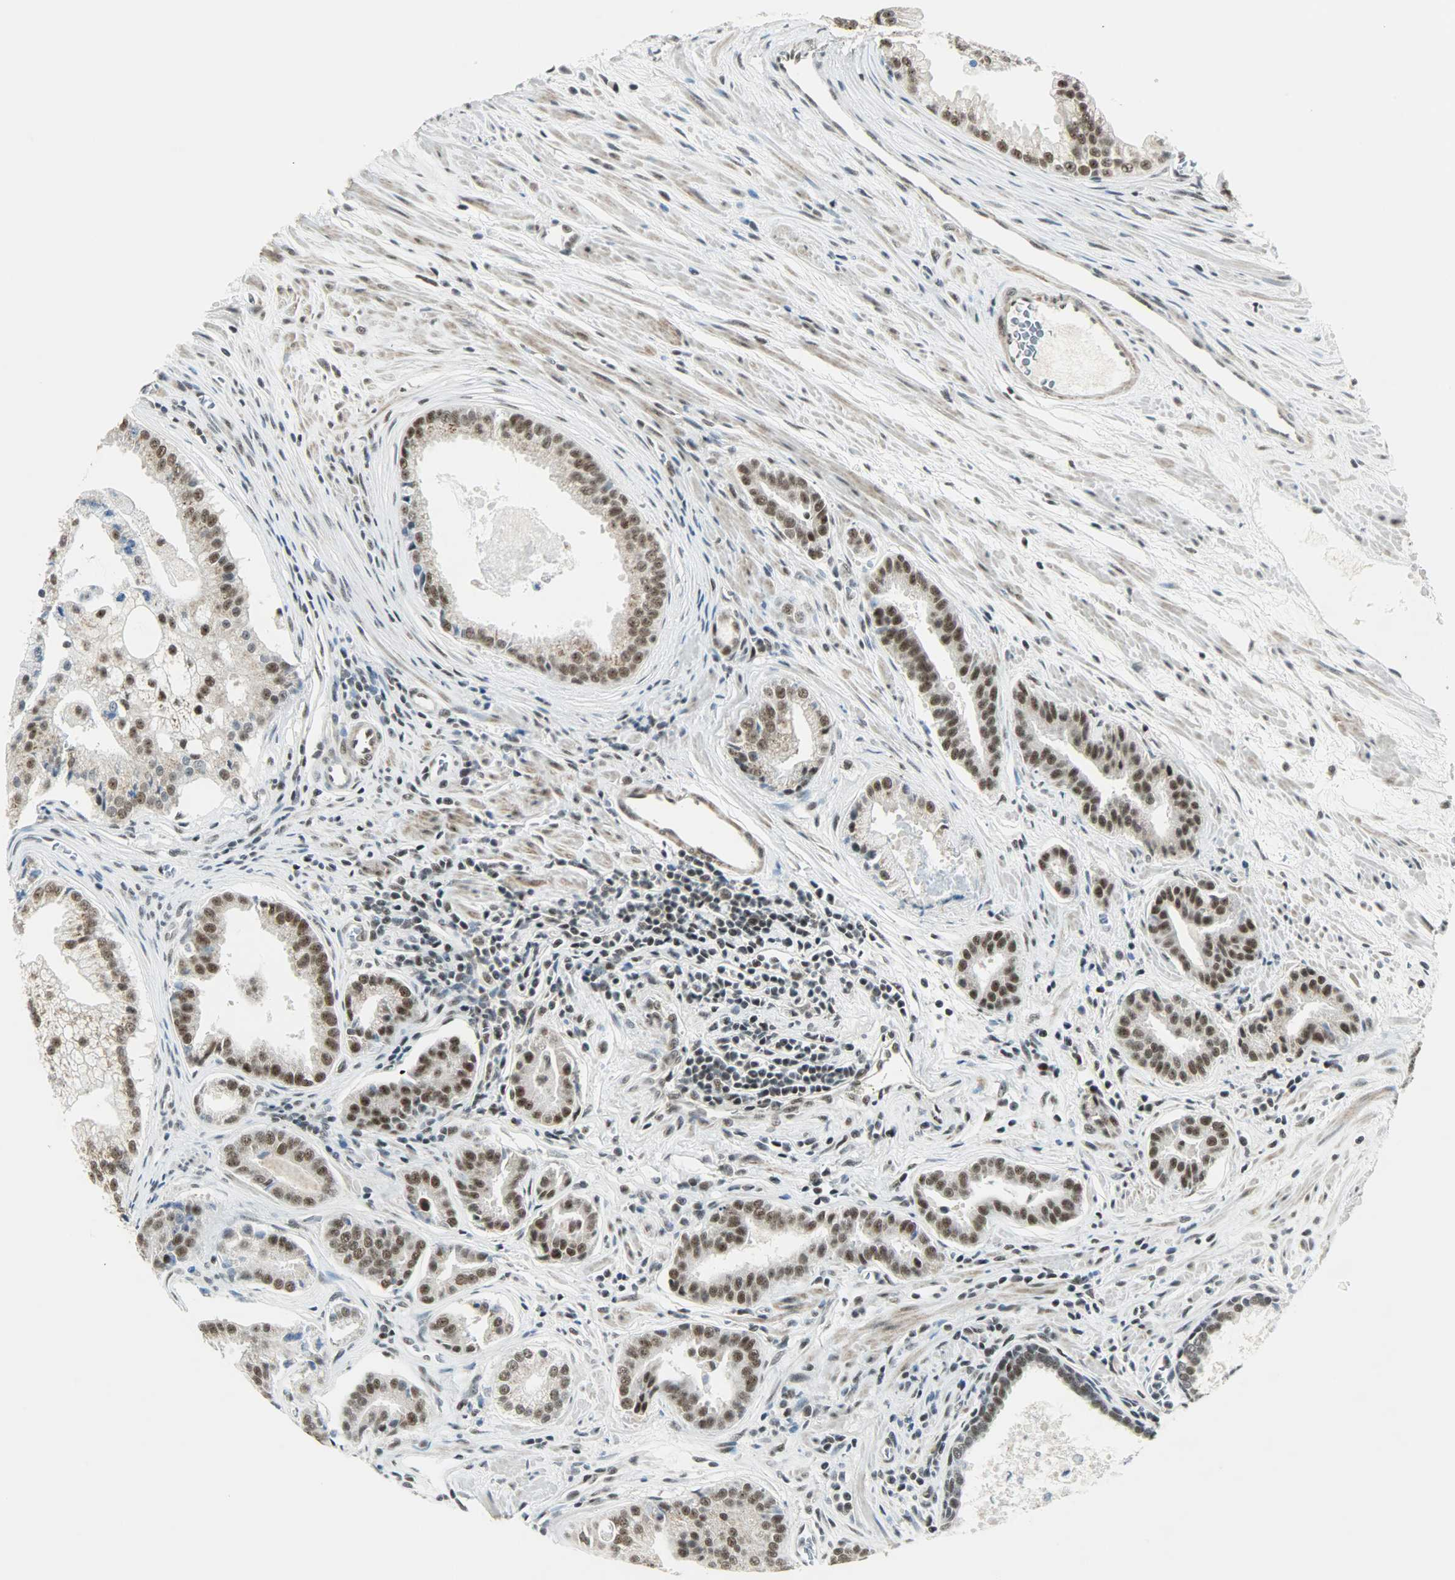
{"staining": {"intensity": "strong", "quantity": ">75%", "location": "nuclear"}, "tissue": "prostate cancer", "cell_type": "Tumor cells", "image_type": "cancer", "snomed": [{"axis": "morphology", "description": "Adenocarcinoma, High grade"}, {"axis": "topography", "description": "Prostate"}], "caption": "IHC (DAB (3,3'-diaminobenzidine)) staining of prostate high-grade adenocarcinoma demonstrates strong nuclear protein expression in approximately >75% of tumor cells.", "gene": "SUGP1", "patient": {"sex": "male", "age": 67}}